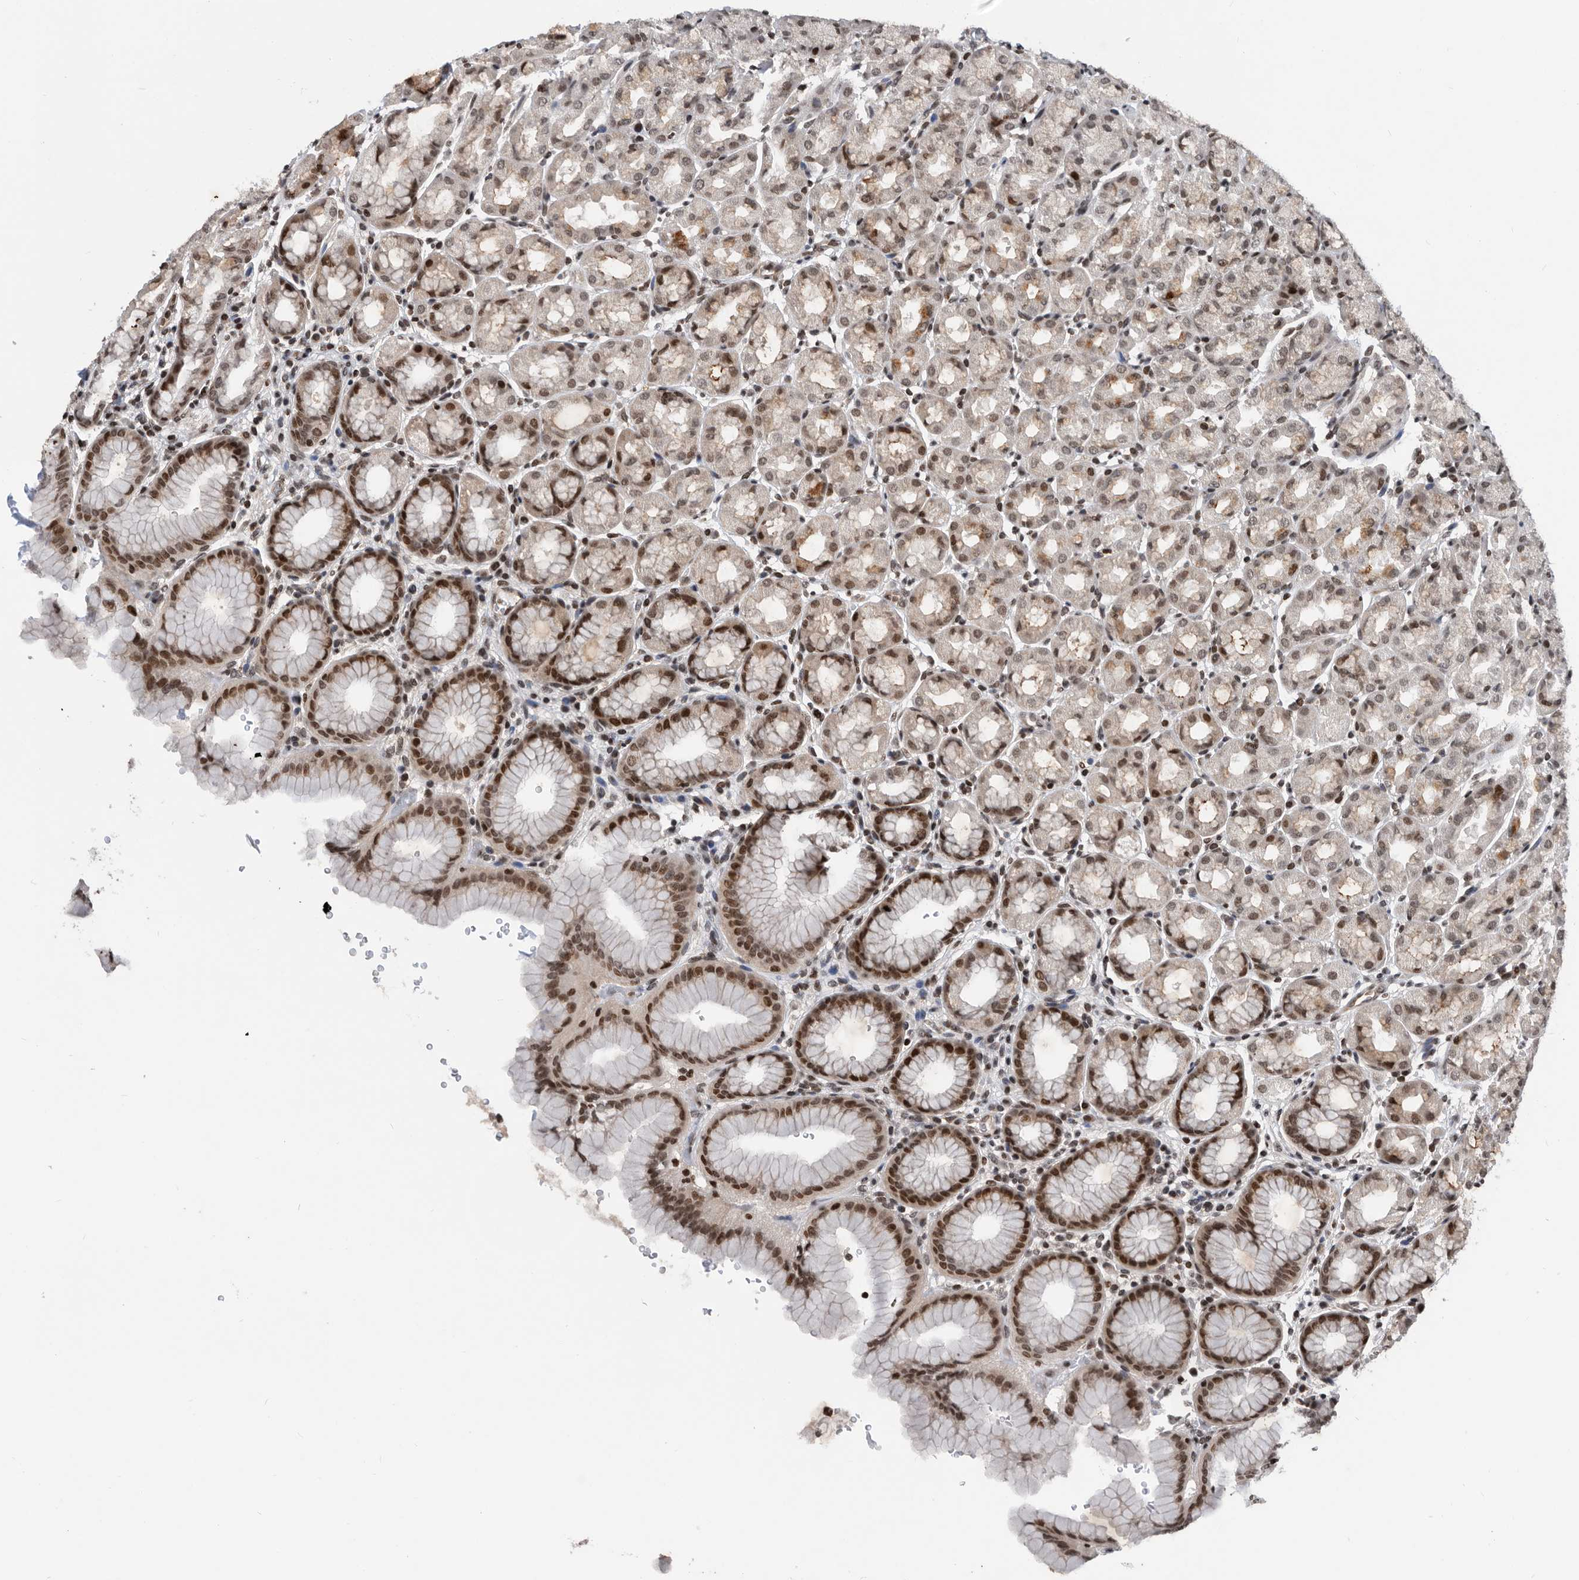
{"staining": {"intensity": "moderate", "quantity": "25%-75%", "location": "nuclear"}, "tissue": "stomach", "cell_type": "Glandular cells", "image_type": "normal", "snomed": [{"axis": "morphology", "description": "Normal tissue, NOS"}, {"axis": "topography", "description": "Stomach"}], "caption": "Normal stomach exhibits moderate nuclear staining in approximately 25%-75% of glandular cells.", "gene": "SNRNP48", "patient": {"sex": "male", "age": 42}}